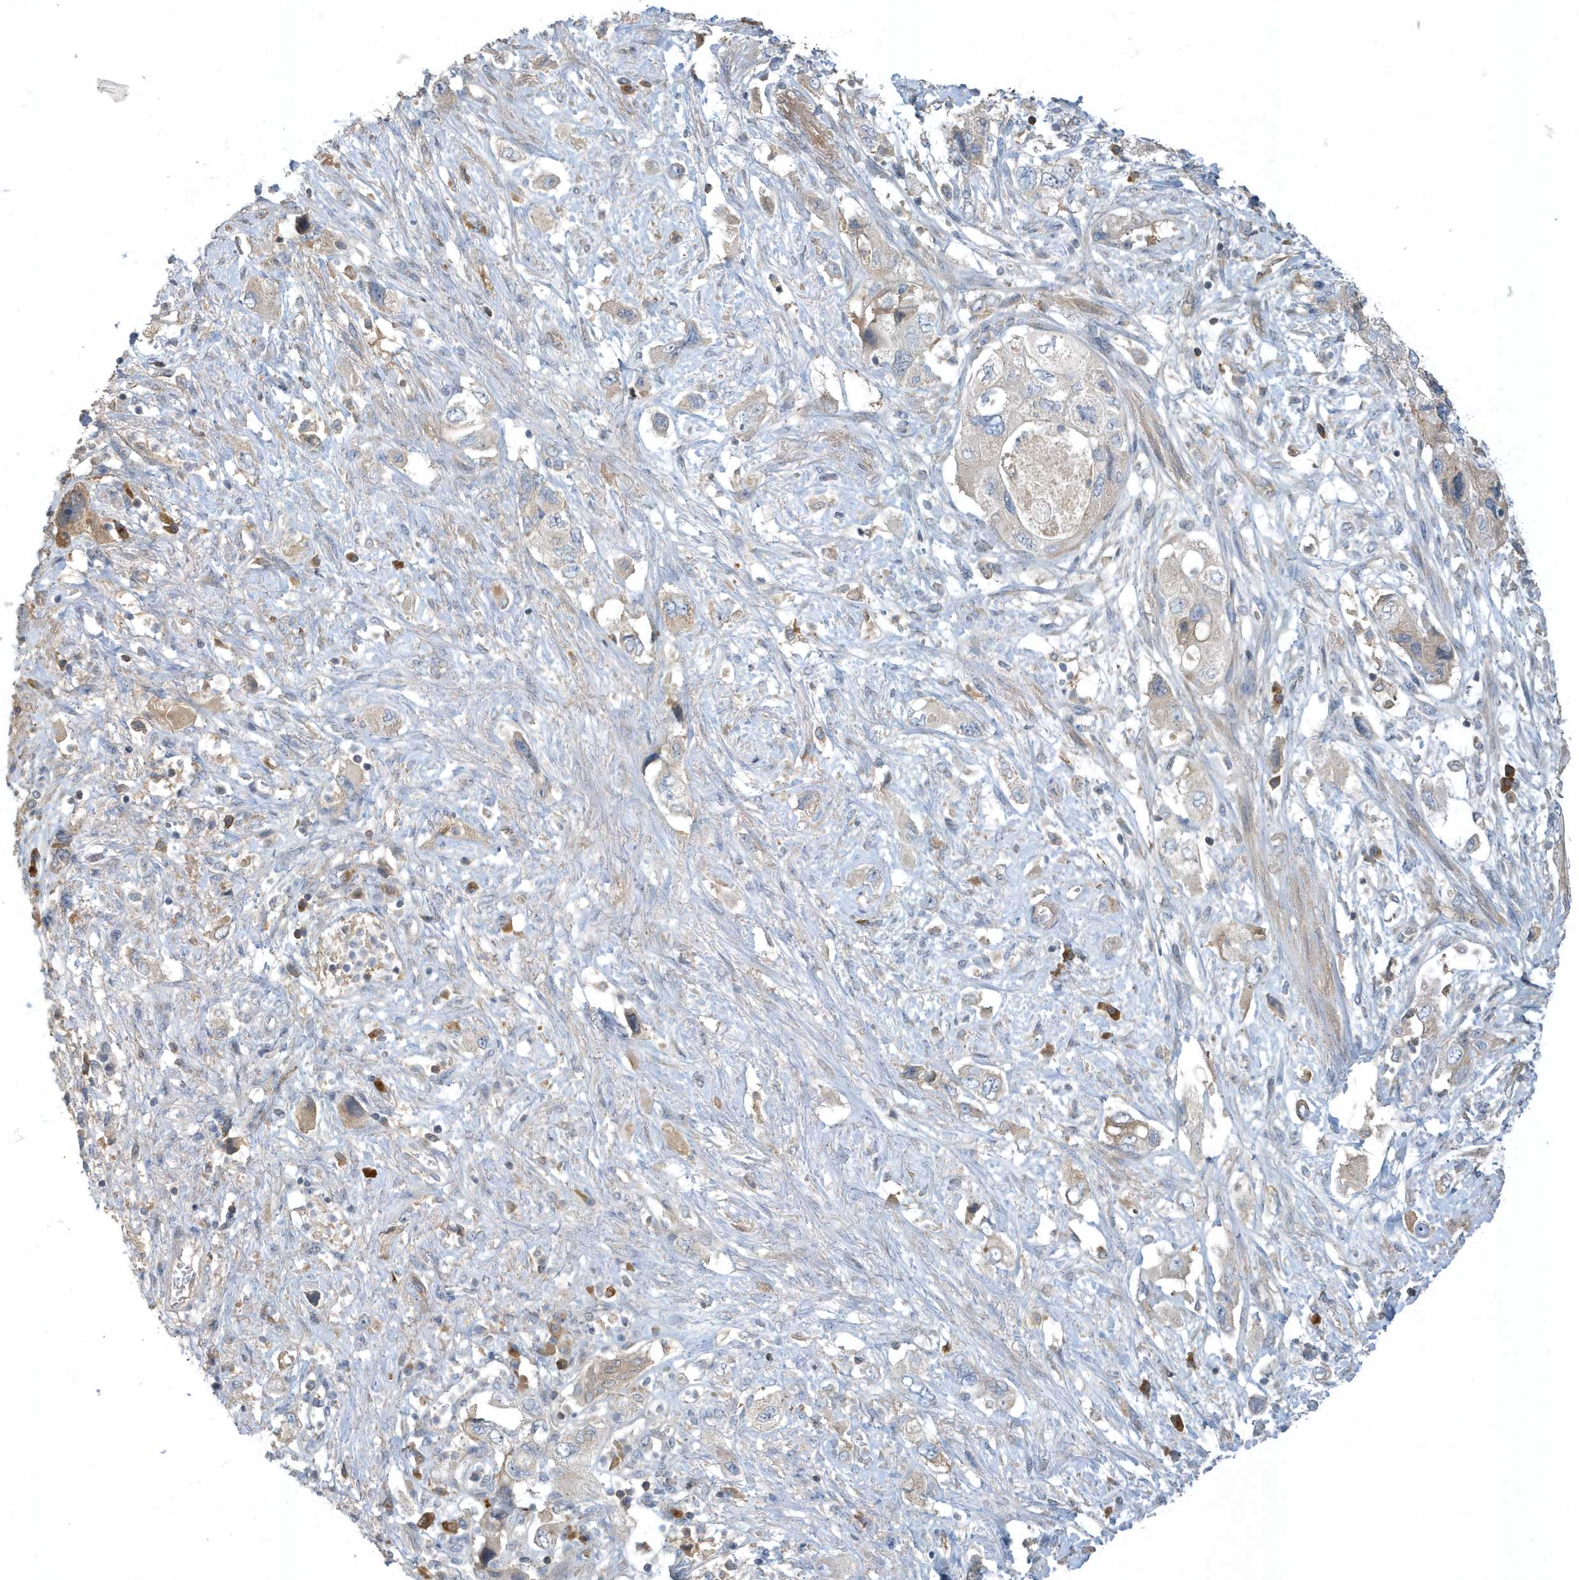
{"staining": {"intensity": "moderate", "quantity": "25%-75%", "location": "cytoplasmic/membranous,nuclear"}, "tissue": "pancreatic cancer", "cell_type": "Tumor cells", "image_type": "cancer", "snomed": [{"axis": "morphology", "description": "Adenocarcinoma, NOS"}, {"axis": "topography", "description": "Pancreas"}], "caption": "The immunohistochemical stain highlights moderate cytoplasmic/membranous and nuclear expression in tumor cells of pancreatic cancer tissue. (DAB (3,3'-diaminobenzidine) IHC with brightfield microscopy, high magnification).", "gene": "USP53", "patient": {"sex": "female", "age": 73}}